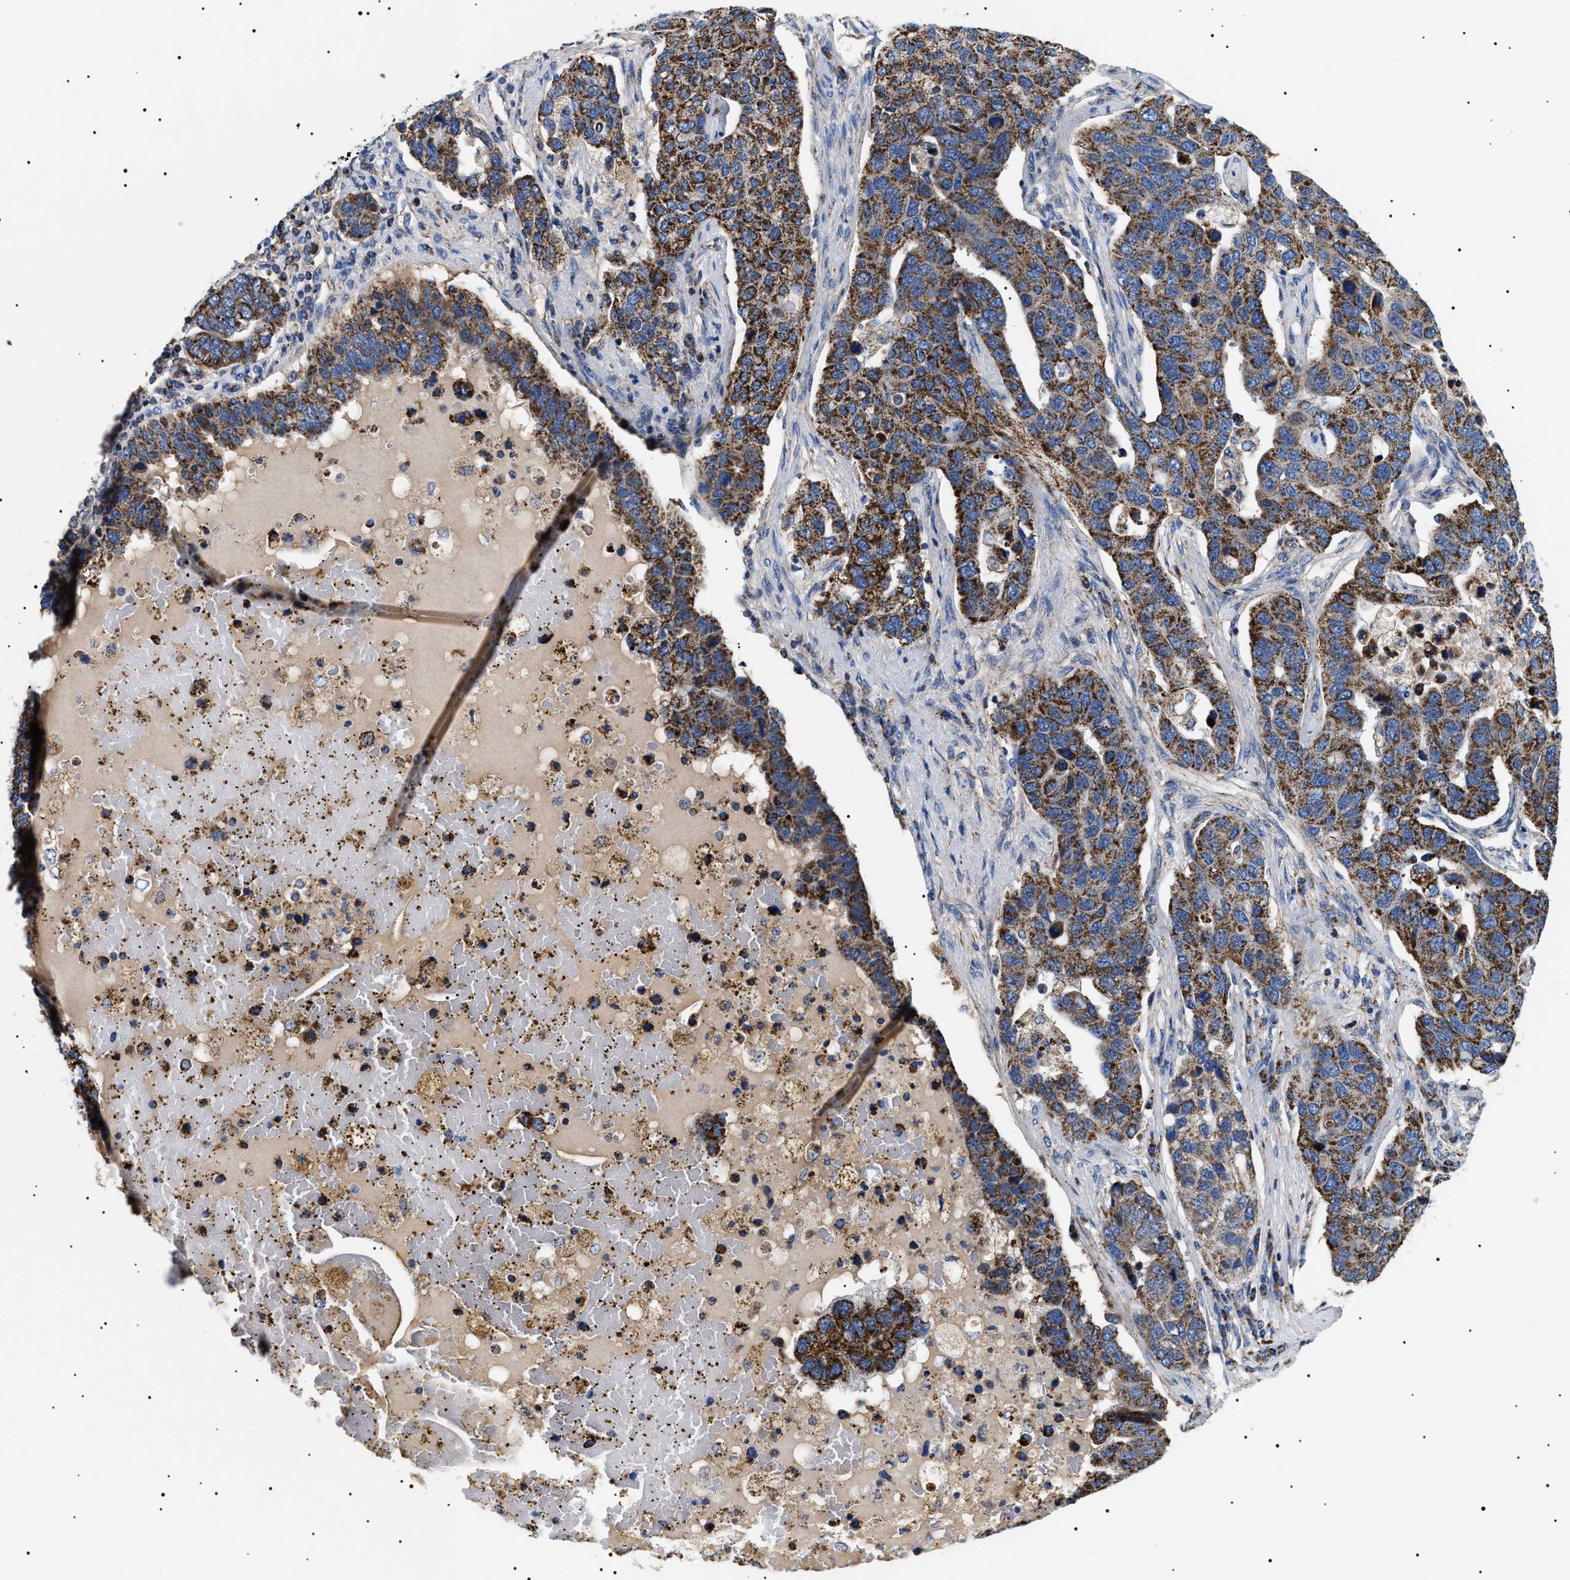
{"staining": {"intensity": "strong", "quantity": ">75%", "location": "cytoplasmic/membranous"}, "tissue": "pancreatic cancer", "cell_type": "Tumor cells", "image_type": "cancer", "snomed": [{"axis": "morphology", "description": "Adenocarcinoma, NOS"}, {"axis": "topography", "description": "Pancreas"}], "caption": "This is an image of immunohistochemistry staining of adenocarcinoma (pancreatic), which shows strong expression in the cytoplasmic/membranous of tumor cells.", "gene": "OXSM", "patient": {"sex": "female", "age": 61}}